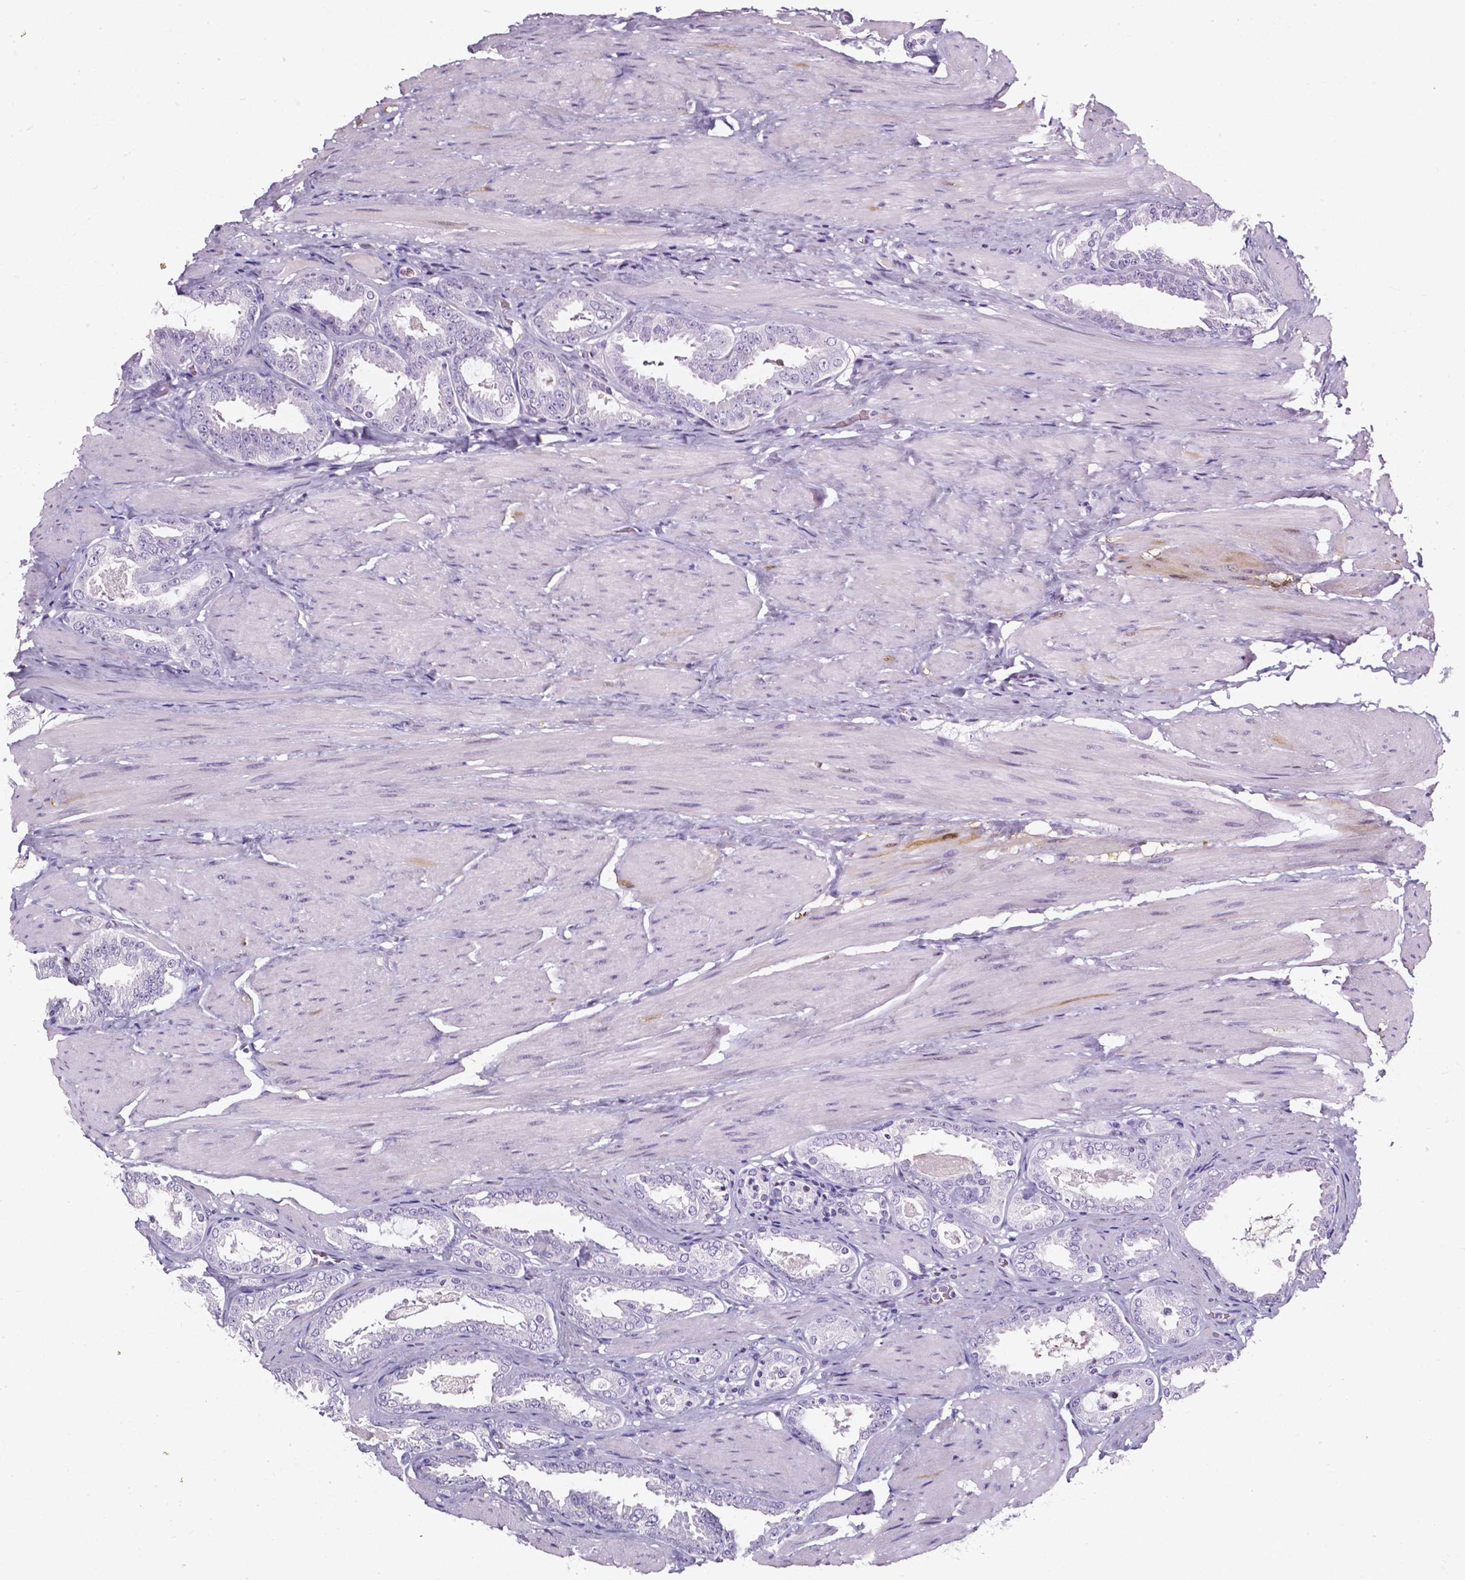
{"staining": {"intensity": "negative", "quantity": "none", "location": "none"}, "tissue": "prostate cancer", "cell_type": "Tumor cells", "image_type": "cancer", "snomed": [{"axis": "morphology", "description": "Adenocarcinoma, High grade"}, {"axis": "topography", "description": "Prostate"}], "caption": "IHC histopathology image of neoplastic tissue: prostate cancer stained with DAB (3,3'-diaminobenzidine) displays no significant protein positivity in tumor cells.", "gene": "AKR1B10", "patient": {"sex": "male", "age": 63}}